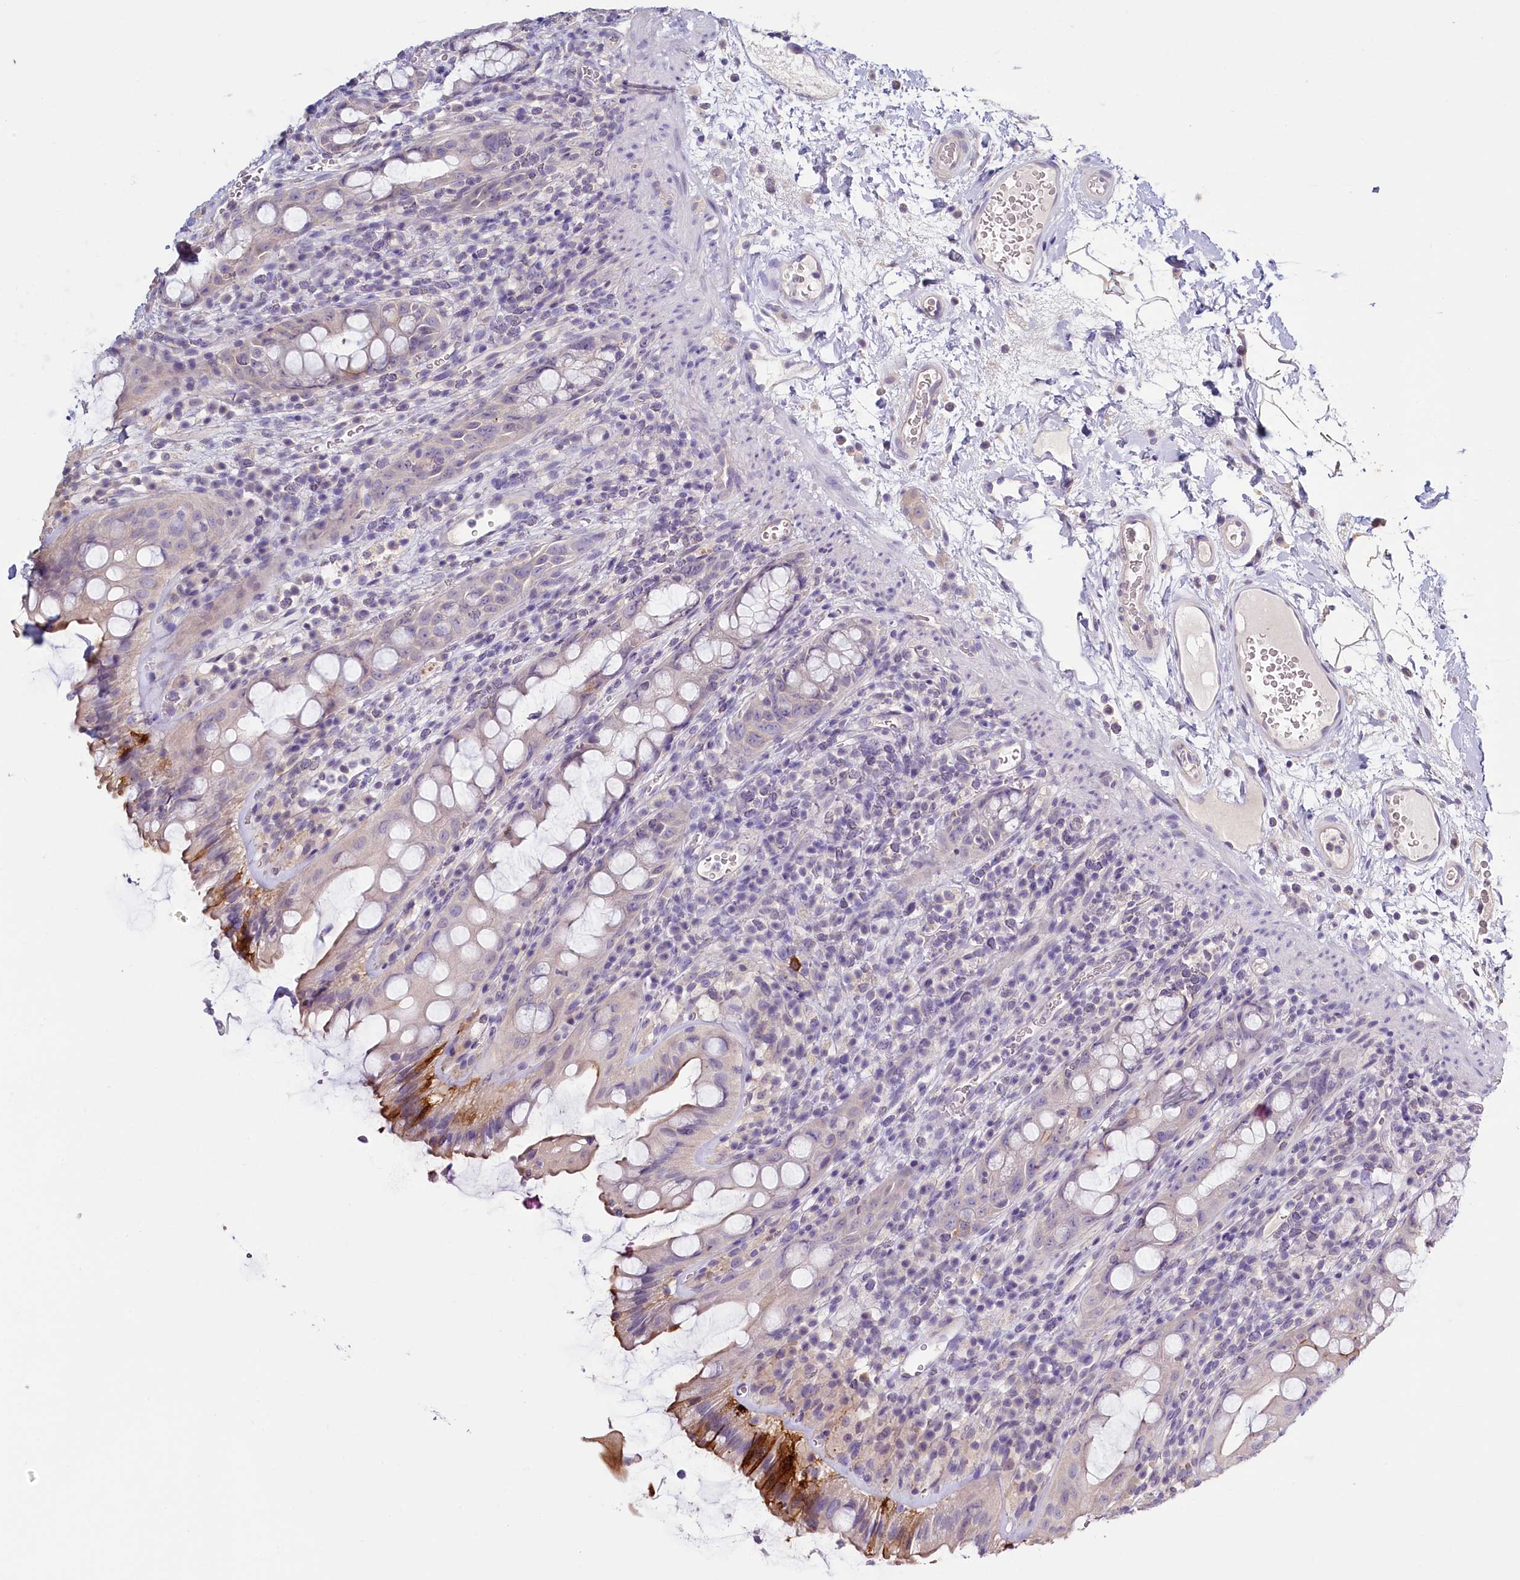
{"staining": {"intensity": "strong", "quantity": "<25%", "location": "cytoplasmic/membranous"}, "tissue": "rectum", "cell_type": "Glandular cells", "image_type": "normal", "snomed": [{"axis": "morphology", "description": "Normal tissue, NOS"}, {"axis": "topography", "description": "Rectum"}], "caption": "The micrograph exhibits a brown stain indicating the presence of a protein in the cytoplasmic/membranous of glandular cells in rectum.", "gene": "PDE6D", "patient": {"sex": "female", "age": 57}}